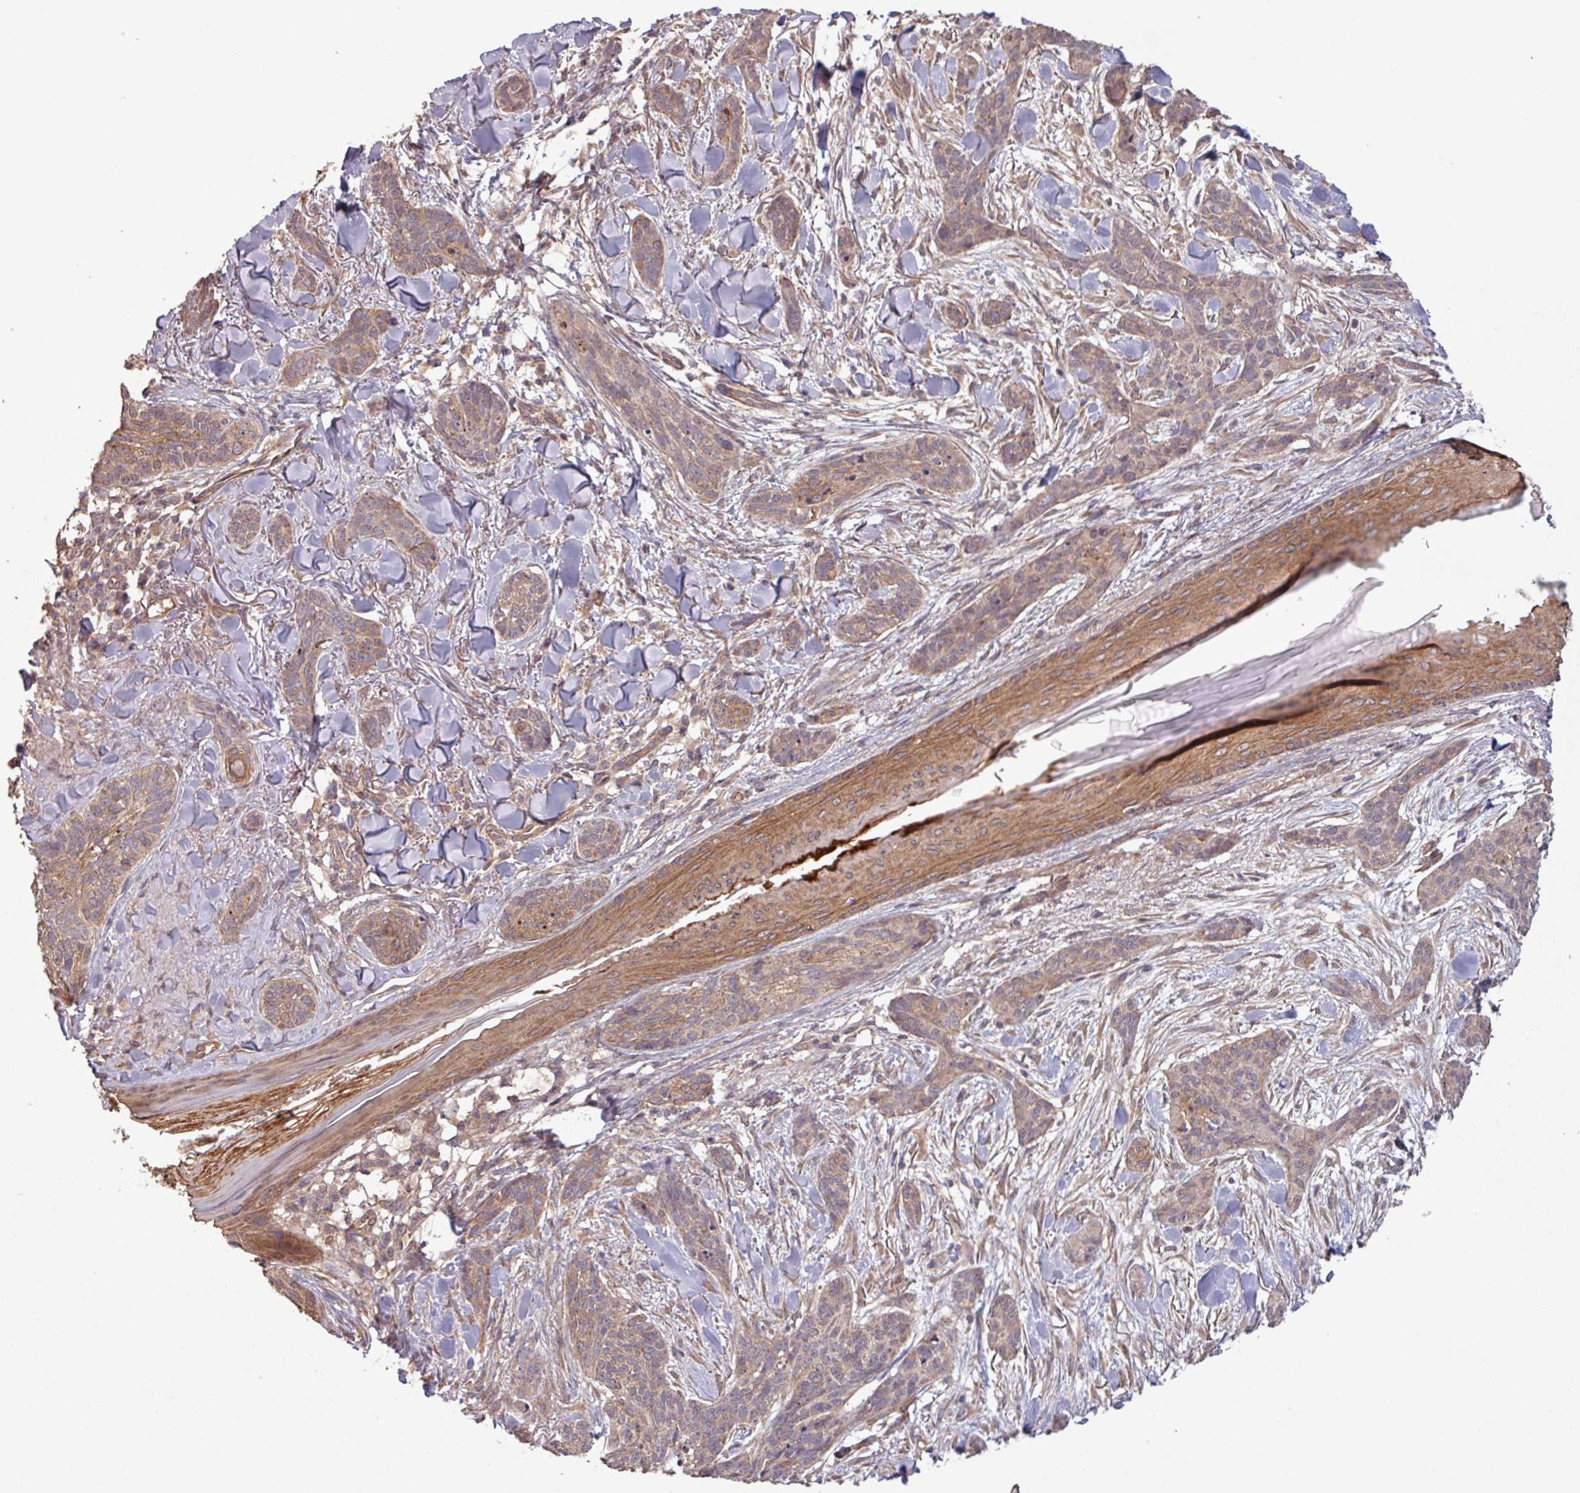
{"staining": {"intensity": "moderate", "quantity": ">75%", "location": "cytoplasmic/membranous"}, "tissue": "skin cancer", "cell_type": "Tumor cells", "image_type": "cancer", "snomed": [{"axis": "morphology", "description": "Basal cell carcinoma"}, {"axis": "topography", "description": "Skin"}], "caption": "Protein expression analysis of basal cell carcinoma (skin) shows moderate cytoplasmic/membranous expression in about >75% of tumor cells.", "gene": "TRABD2A", "patient": {"sex": "male", "age": 52}}